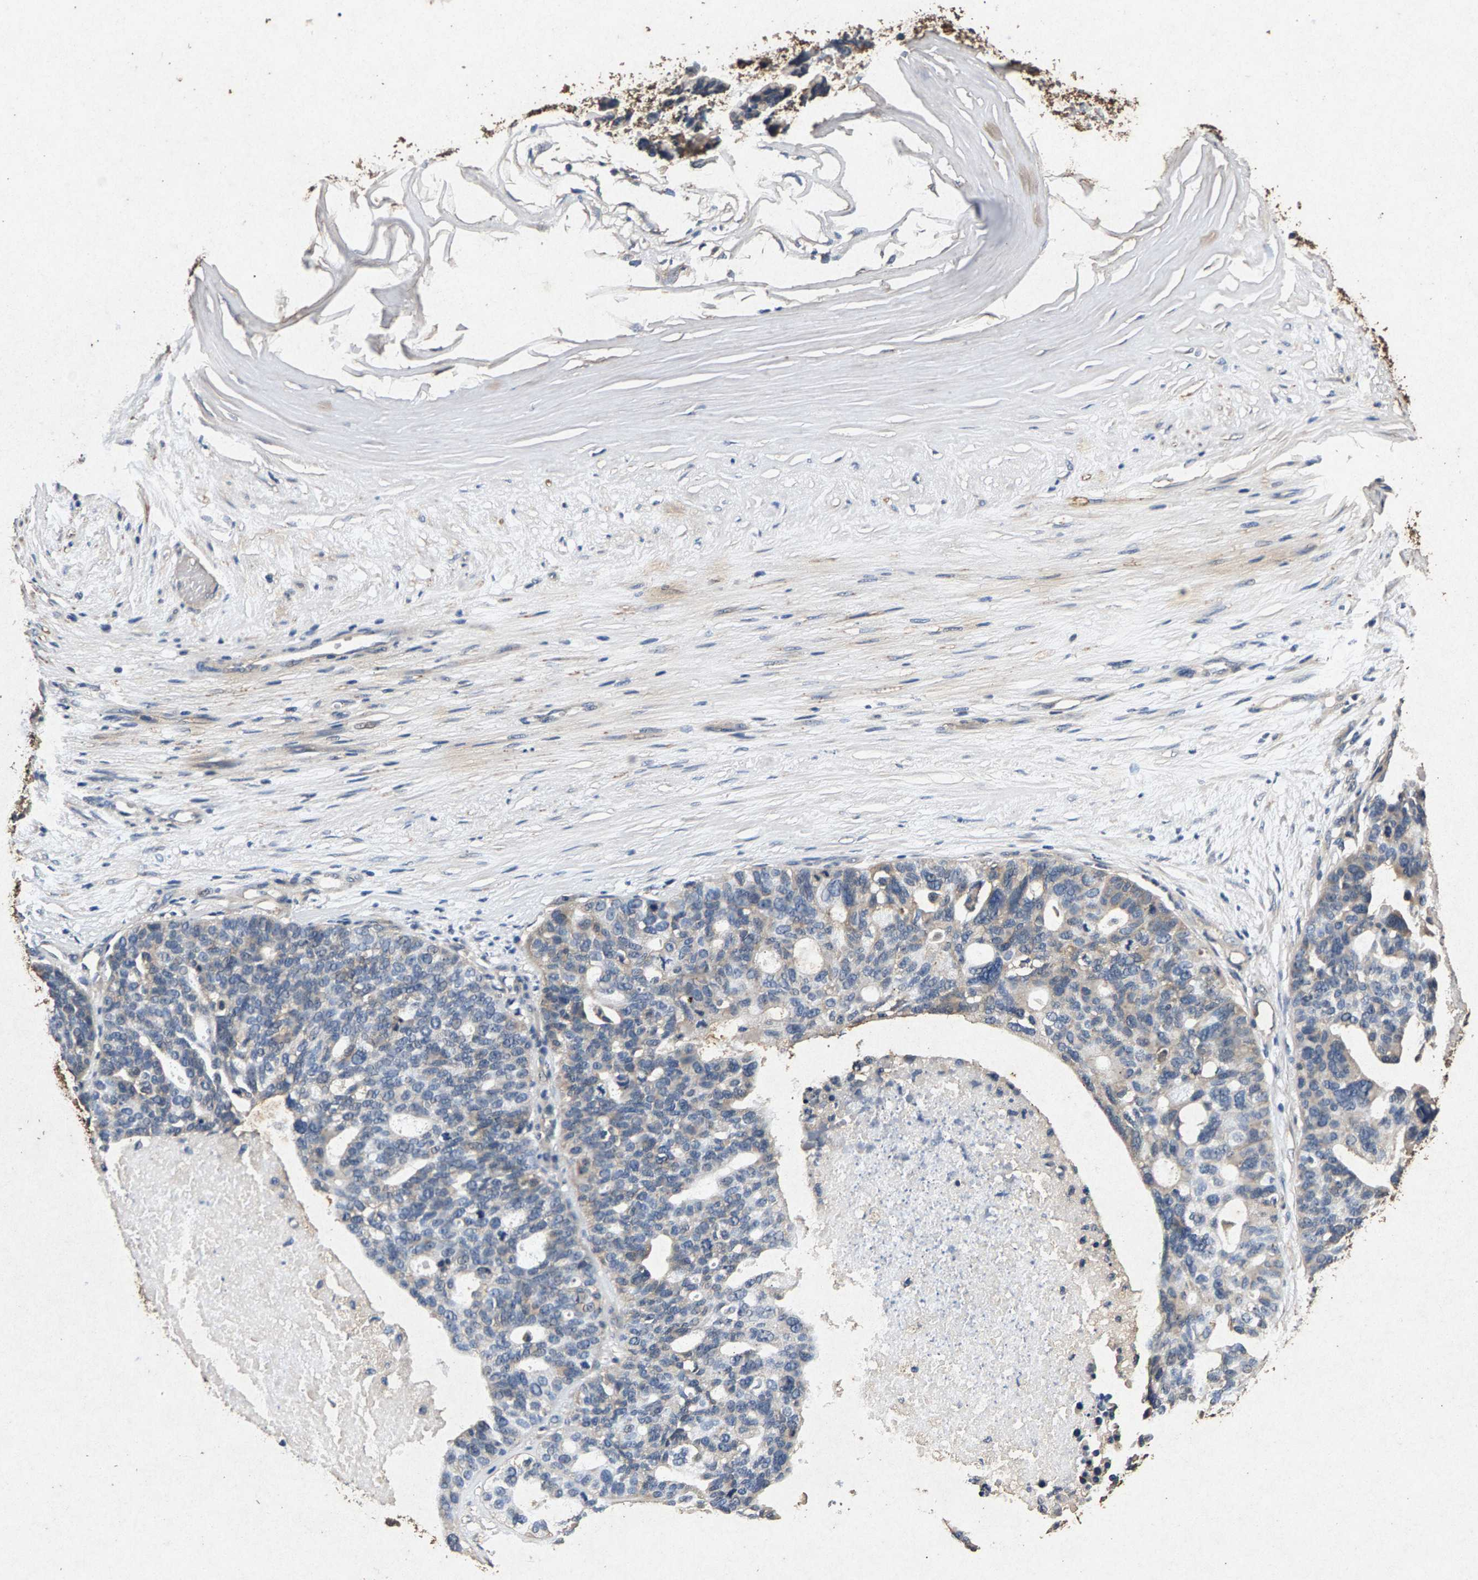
{"staining": {"intensity": "negative", "quantity": "none", "location": "none"}, "tissue": "ovarian cancer", "cell_type": "Tumor cells", "image_type": "cancer", "snomed": [{"axis": "morphology", "description": "Cystadenocarcinoma, serous, NOS"}, {"axis": "topography", "description": "Ovary"}], "caption": "Serous cystadenocarcinoma (ovarian) stained for a protein using immunohistochemistry (IHC) demonstrates no positivity tumor cells.", "gene": "PPP1CC", "patient": {"sex": "female", "age": 59}}